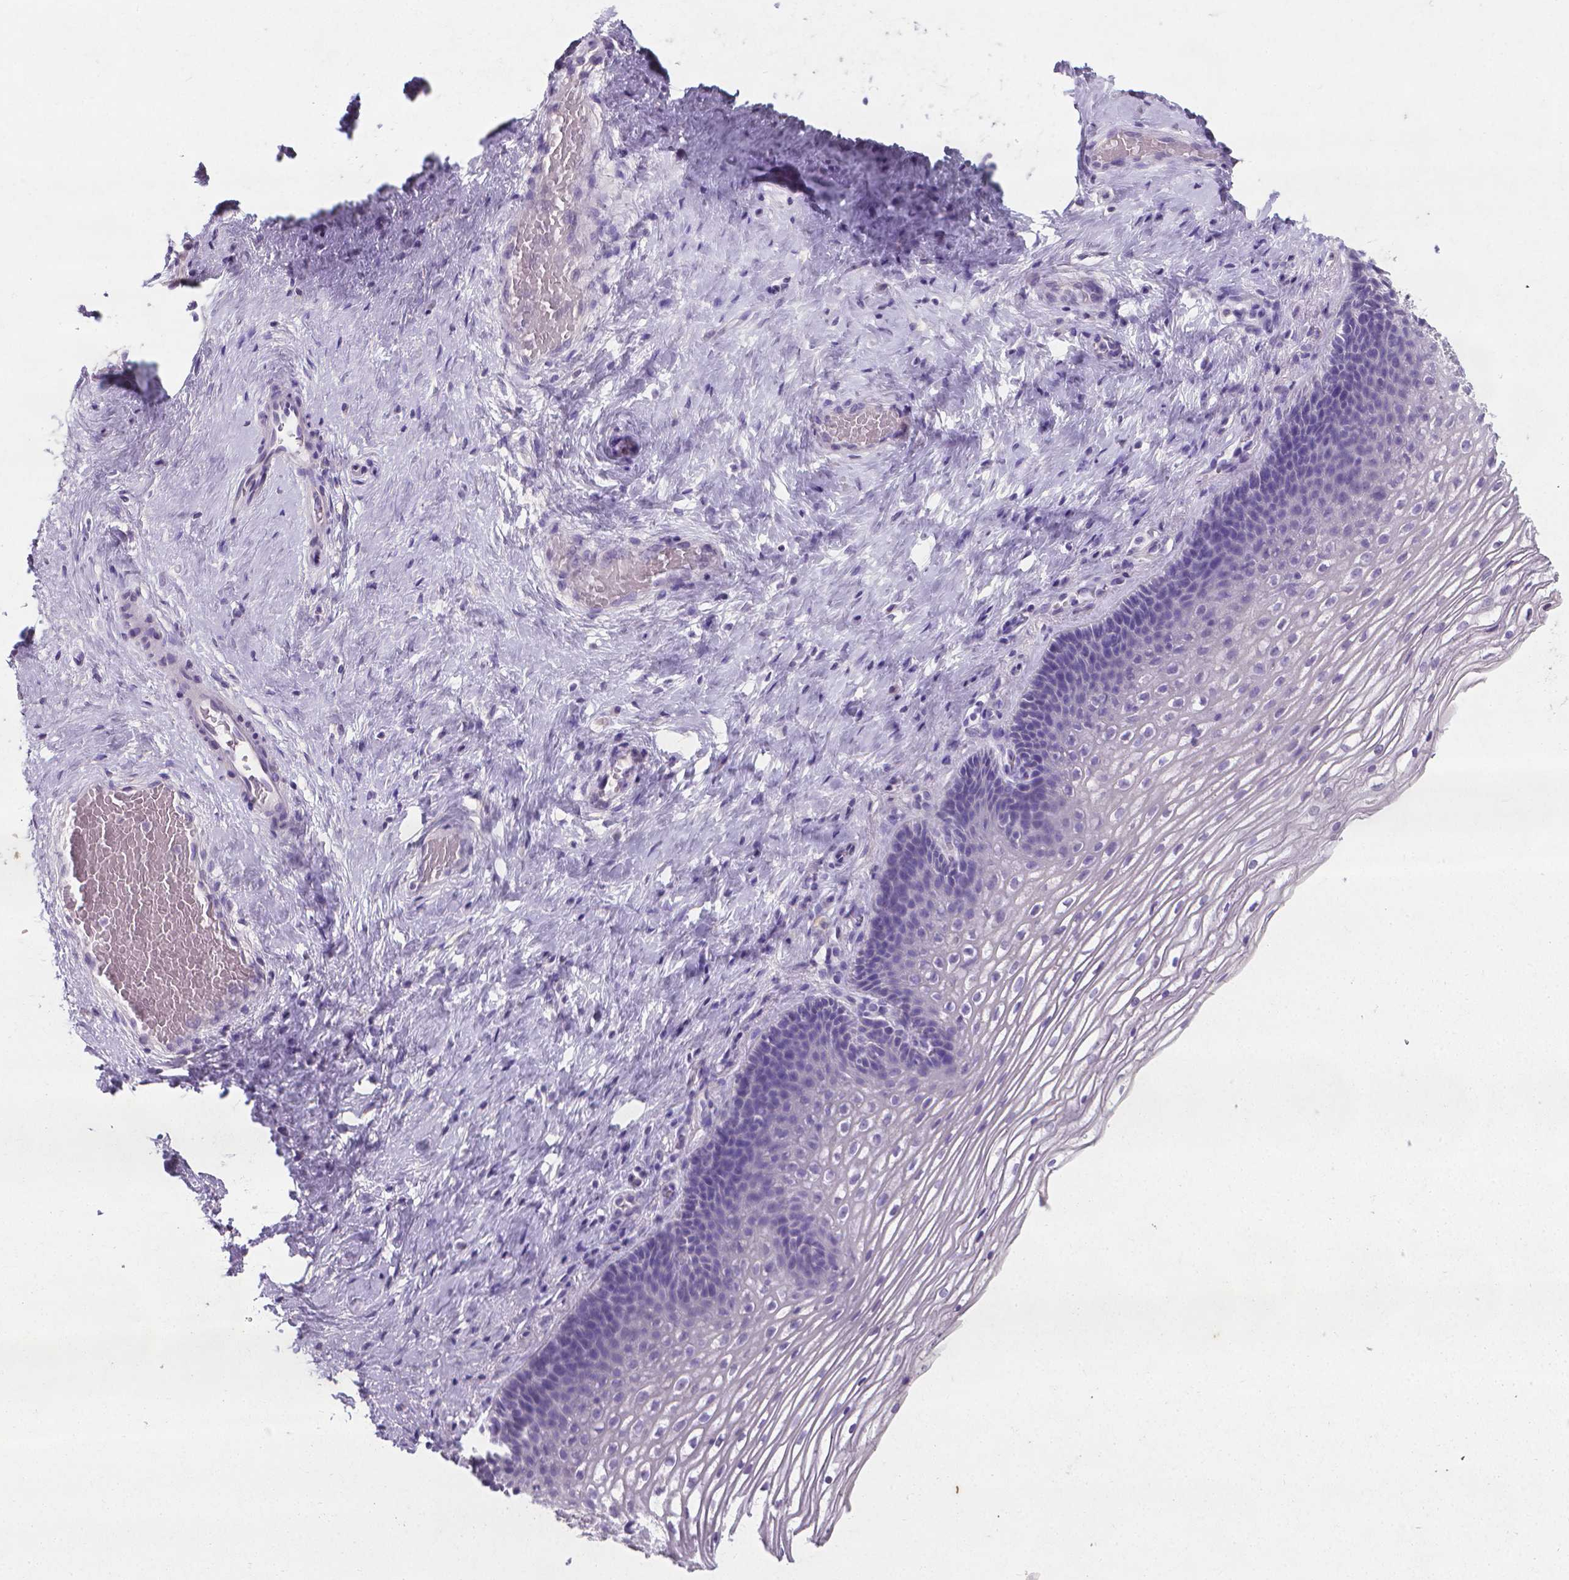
{"staining": {"intensity": "negative", "quantity": "none", "location": "none"}, "tissue": "cervix", "cell_type": "Glandular cells", "image_type": "normal", "snomed": [{"axis": "morphology", "description": "Normal tissue, NOS"}, {"axis": "topography", "description": "Cervix"}], "caption": "High power microscopy photomicrograph of an IHC photomicrograph of normal cervix, revealing no significant expression in glandular cells.", "gene": "XPNPEP2", "patient": {"sex": "female", "age": 34}}